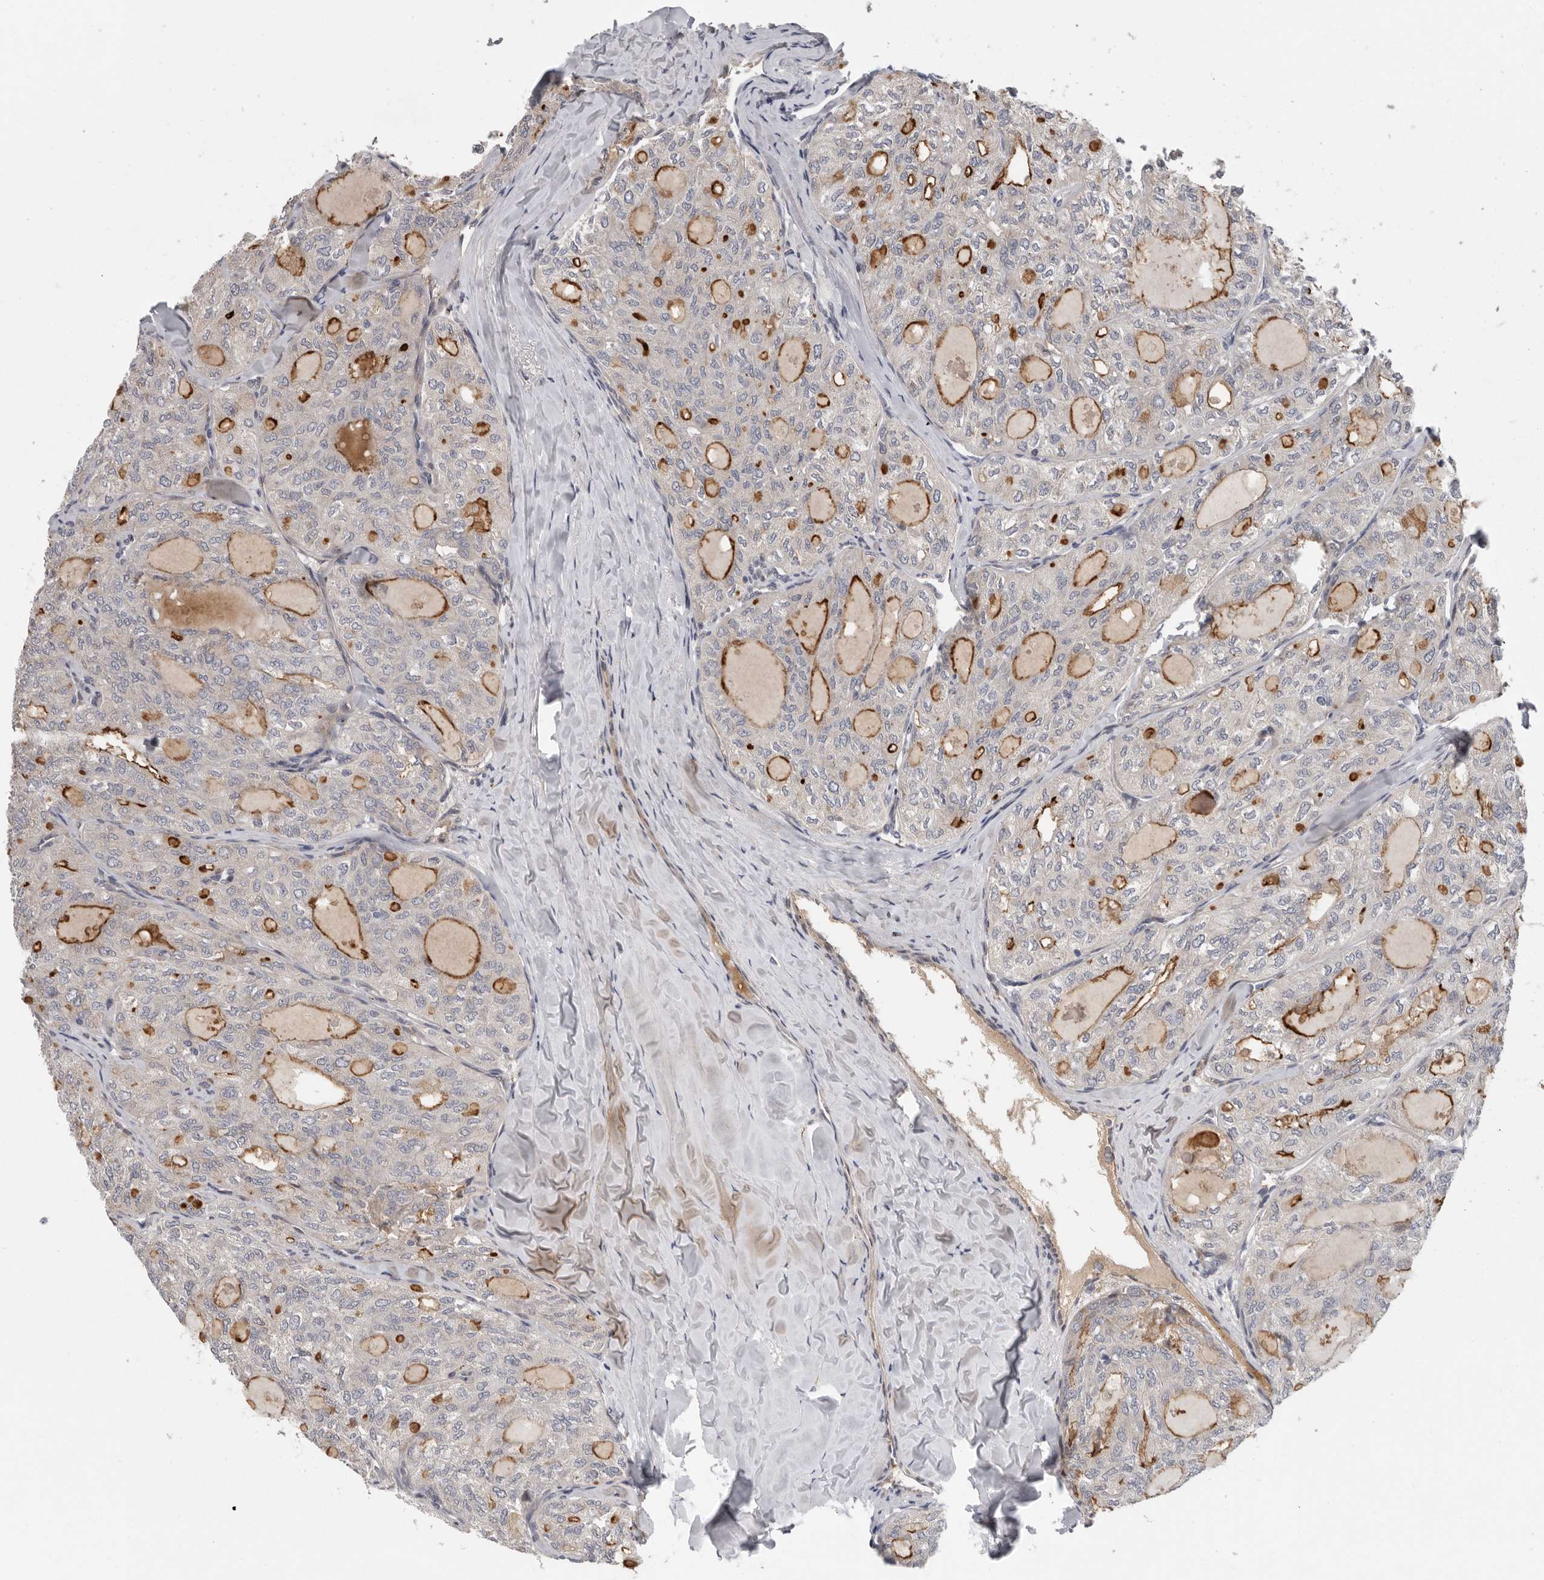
{"staining": {"intensity": "moderate", "quantity": "25%-75%", "location": "cytoplasmic/membranous"}, "tissue": "thyroid cancer", "cell_type": "Tumor cells", "image_type": "cancer", "snomed": [{"axis": "morphology", "description": "Follicular adenoma carcinoma, NOS"}, {"axis": "topography", "description": "Thyroid gland"}], "caption": "A brown stain highlights moderate cytoplasmic/membranous staining of a protein in thyroid follicular adenoma carcinoma tumor cells.", "gene": "ATXN3L", "patient": {"sex": "male", "age": 75}}